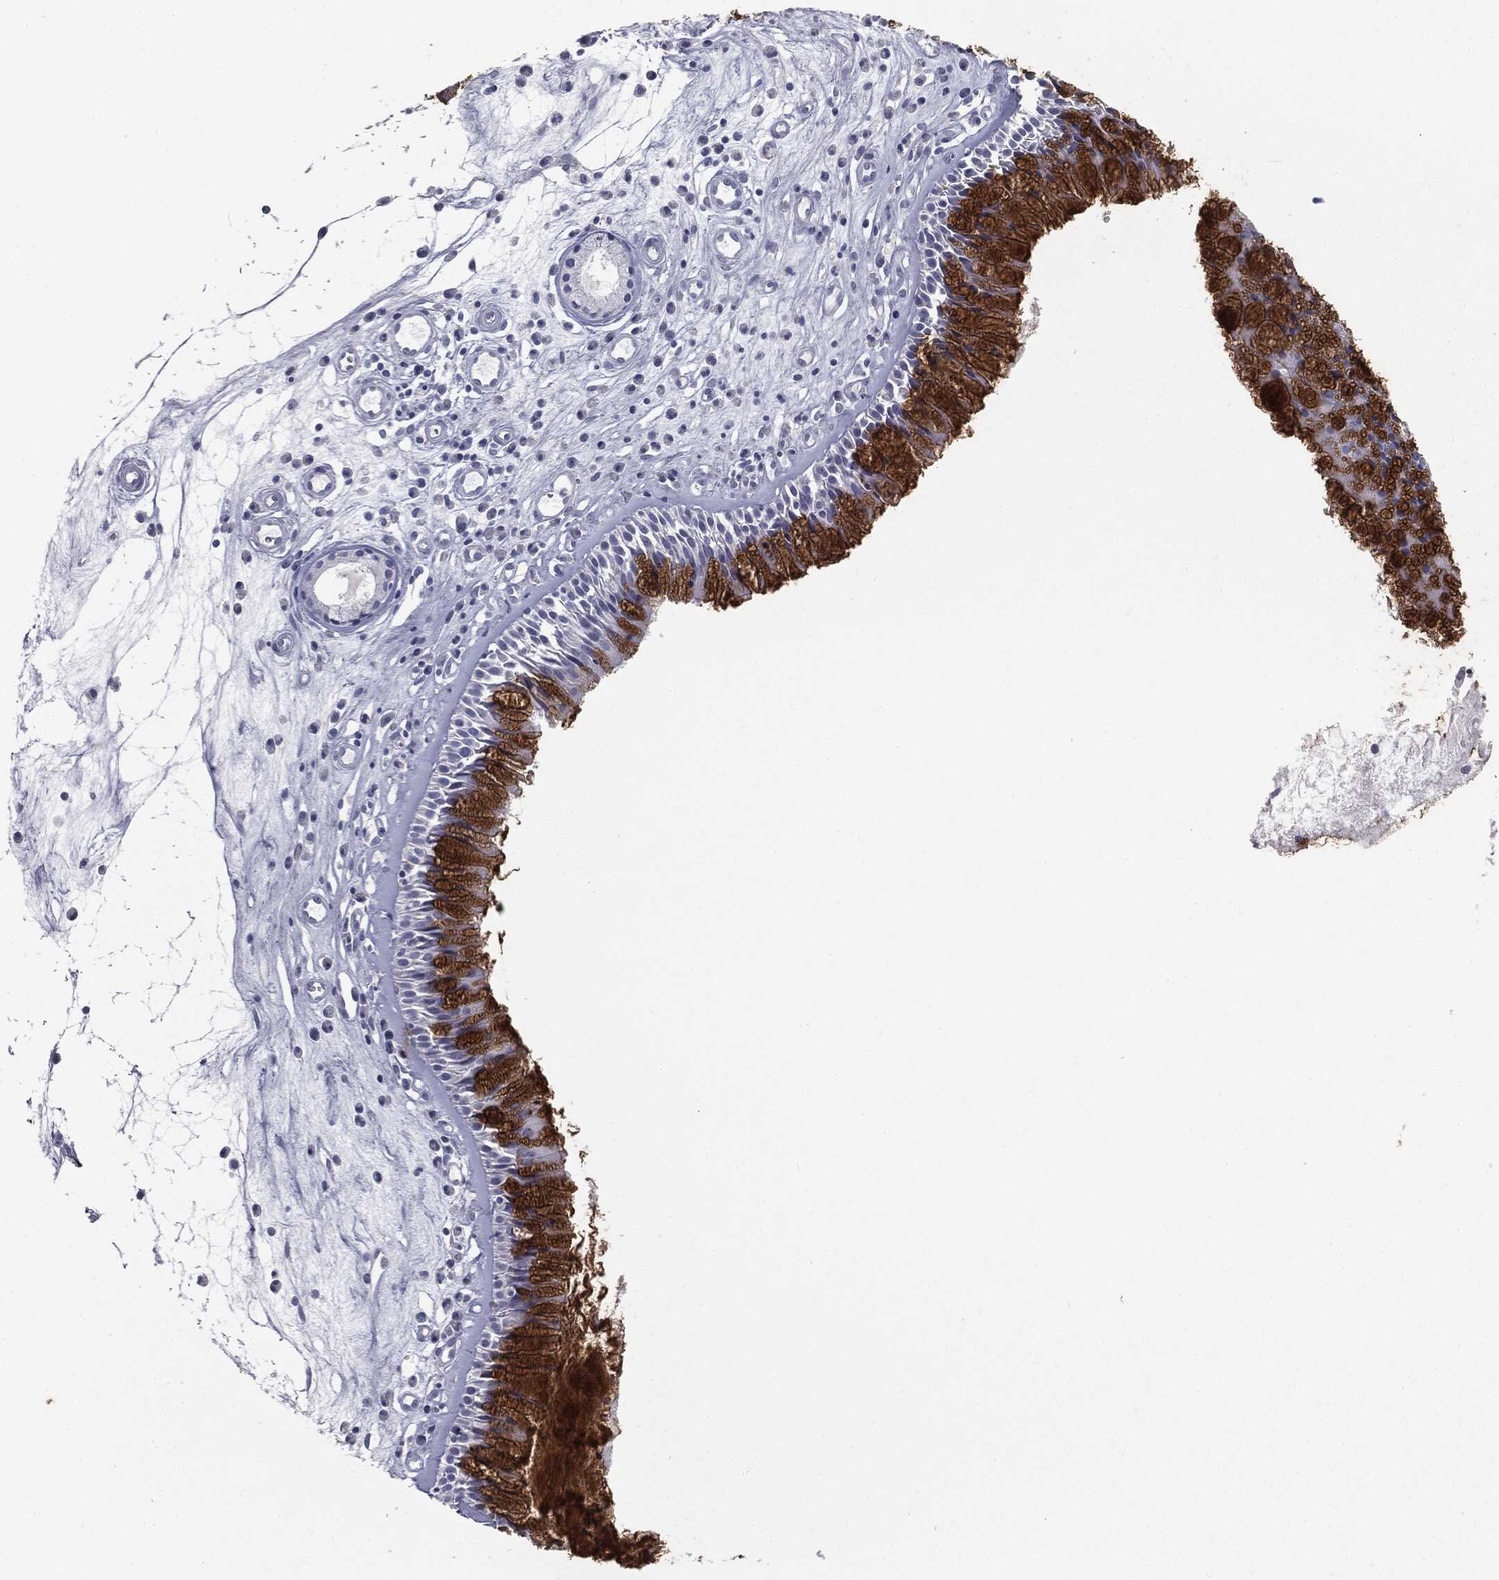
{"staining": {"intensity": "strong", "quantity": "25%-75%", "location": "cytoplasmic/membranous"}, "tissue": "nasopharynx", "cell_type": "Respiratory epithelial cells", "image_type": "normal", "snomed": [{"axis": "morphology", "description": "Normal tissue, NOS"}, {"axis": "topography", "description": "Nasopharynx"}], "caption": "IHC staining of normal nasopharynx, which displays high levels of strong cytoplasmic/membranous expression in about 25%-75% of respiratory epithelial cells indicating strong cytoplasmic/membranous protein staining. The staining was performed using DAB (brown) for protein detection and nuclei were counterstained in hematoxylin (blue).", "gene": "MUC5AC", "patient": {"sex": "male", "age": 57}}